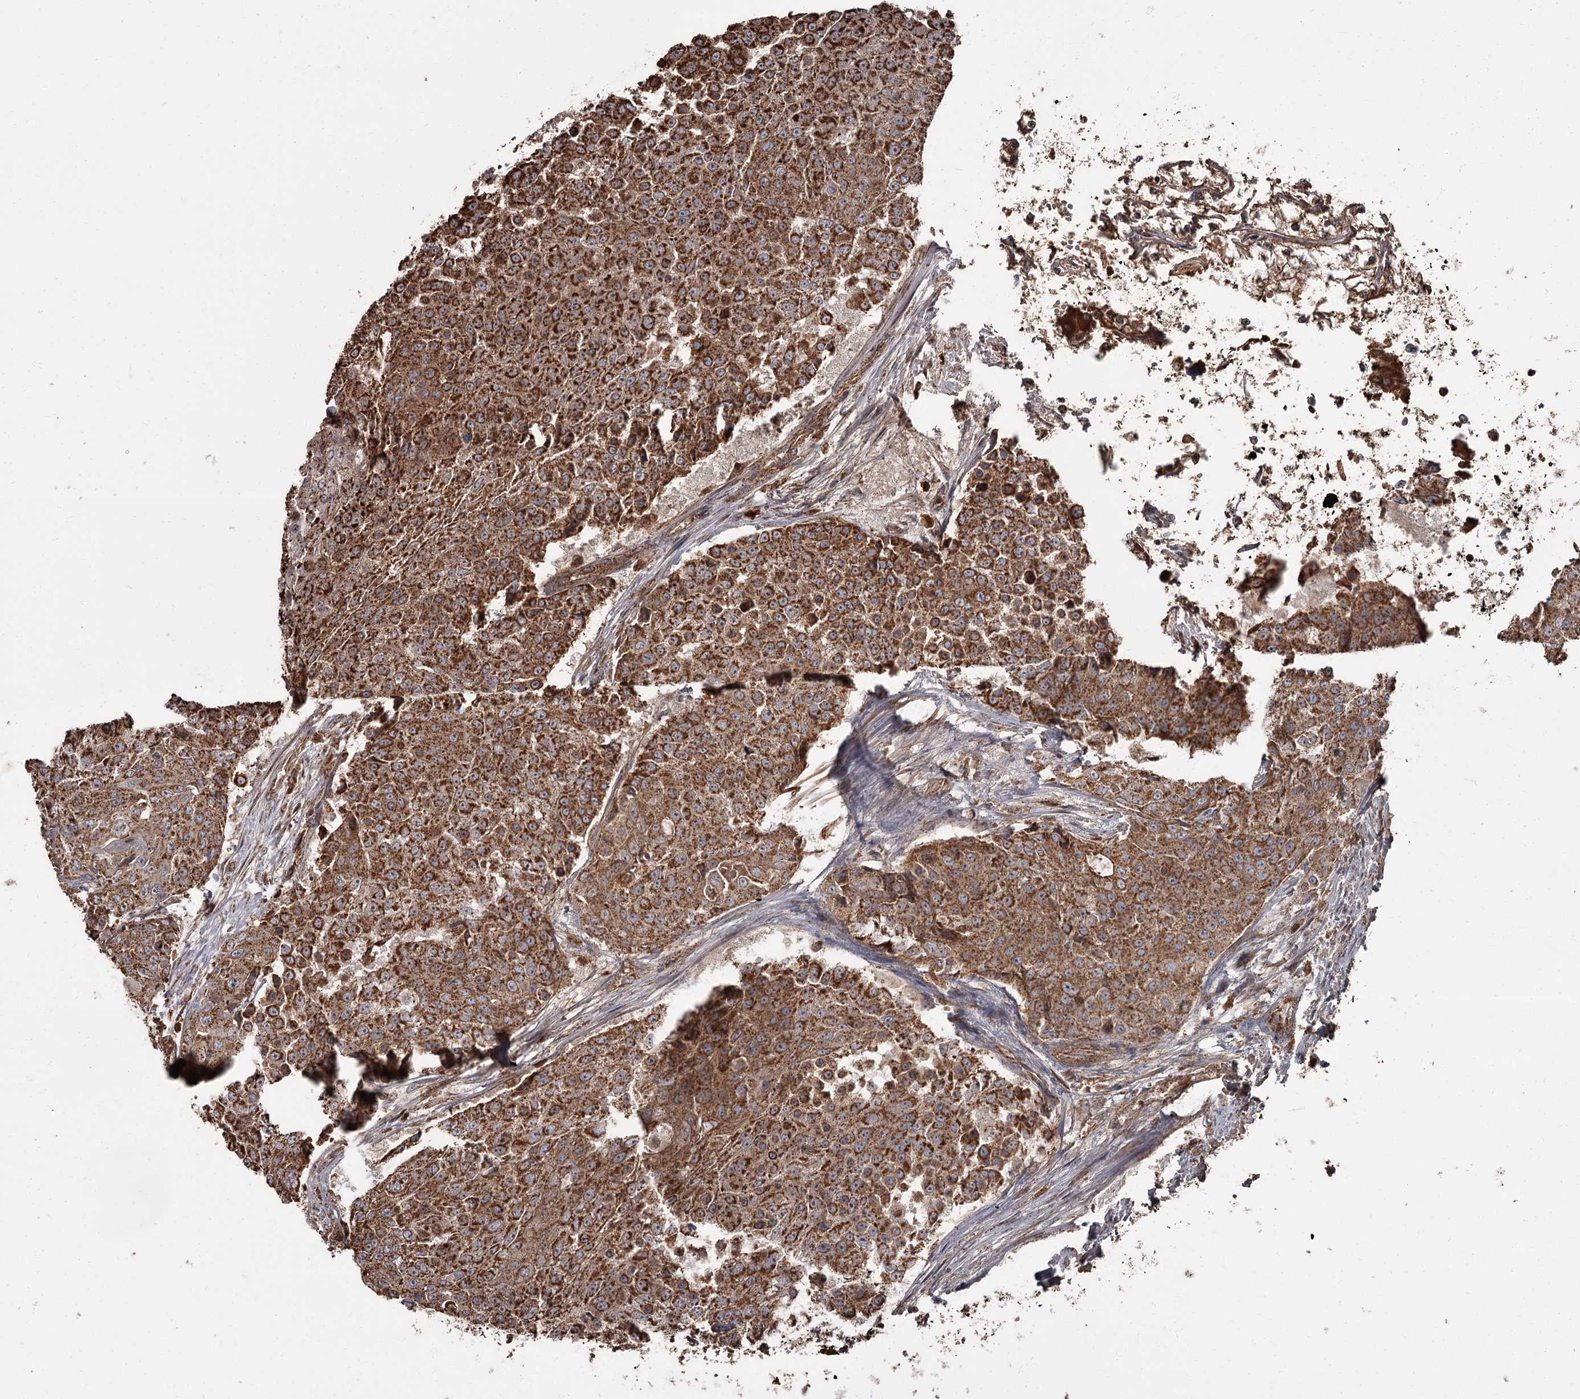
{"staining": {"intensity": "strong", "quantity": ">75%", "location": "cytoplasmic/membranous"}, "tissue": "urothelial cancer", "cell_type": "Tumor cells", "image_type": "cancer", "snomed": [{"axis": "morphology", "description": "Urothelial carcinoma, High grade"}, {"axis": "topography", "description": "Urinary bladder"}], "caption": "Brown immunohistochemical staining in human urothelial carcinoma (high-grade) demonstrates strong cytoplasmic/membranous positivity in approximately >75% of tumor cells. The staining was performed using DAB to visualize the protein expression in brown, while the nuclei were stained in blue with hematoxylin (Magnification: 20x).", "gene": "THAP9", "patient": {"sex": "female", "age": 63}}